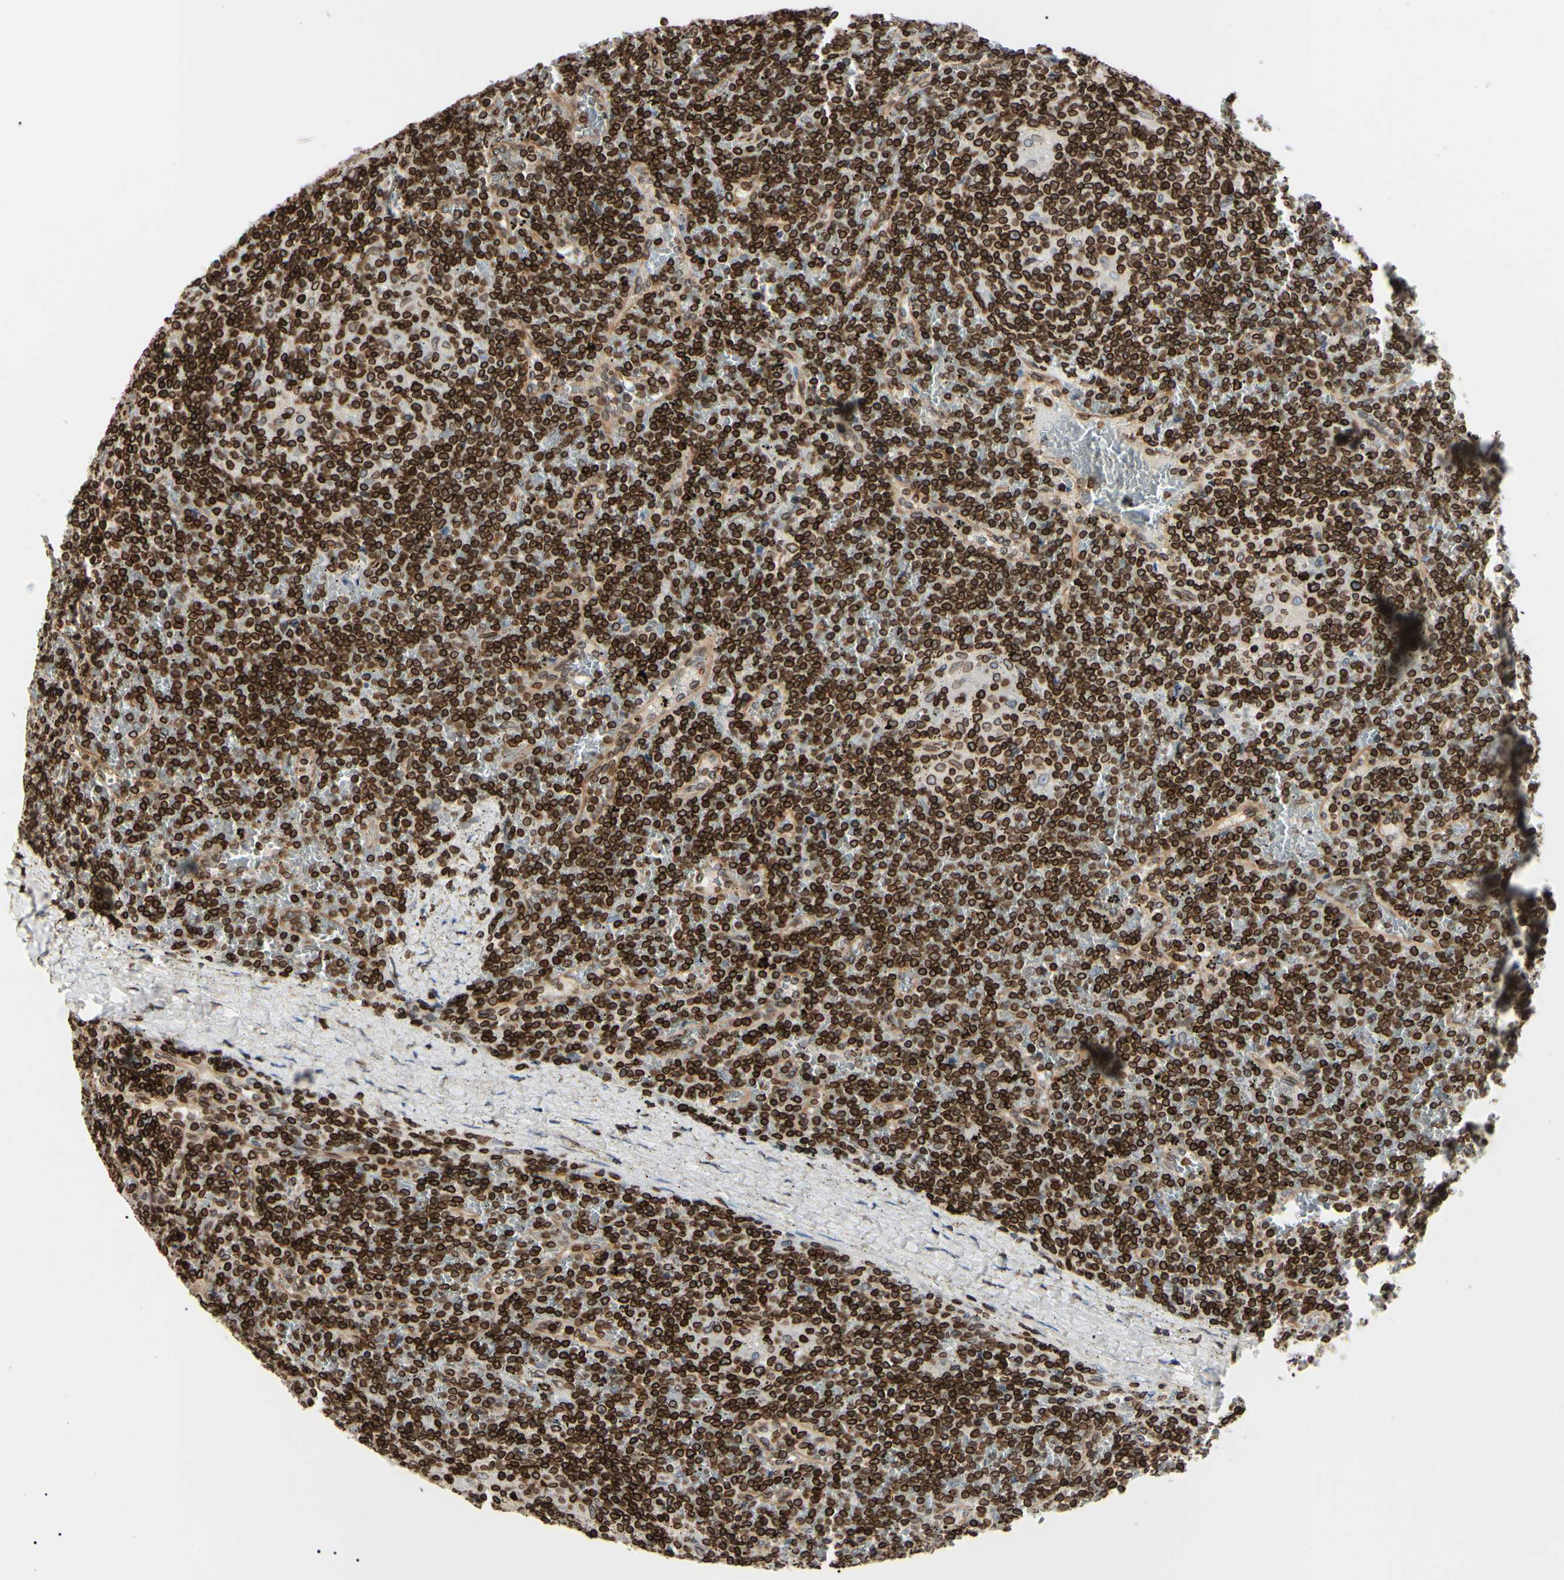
{"staining": {"intensity": "strong", "quantity": ">75%", "location": "cytoplasmic/membranous,nuclear"}, "tissue": "lymphoma", "cell_type": "Tumor cells", "image_type": "cancer", "snomed": [{"axis": "morphology", "description": "Malignant lymphoma, non-Hodgkin's type, Low grade"}, {"axis": "topography", "description": "Spleen"}], "caption": "The micrograph reveals staining of low-grade malignant lymphoma, non-Hodgkin's type, revealing strong cytoplasmic/membranous and nuclear protein staining (brown color) within tumor cells.", "gene": "TMPO", "patient": {"sex": "female", "age": 19}}